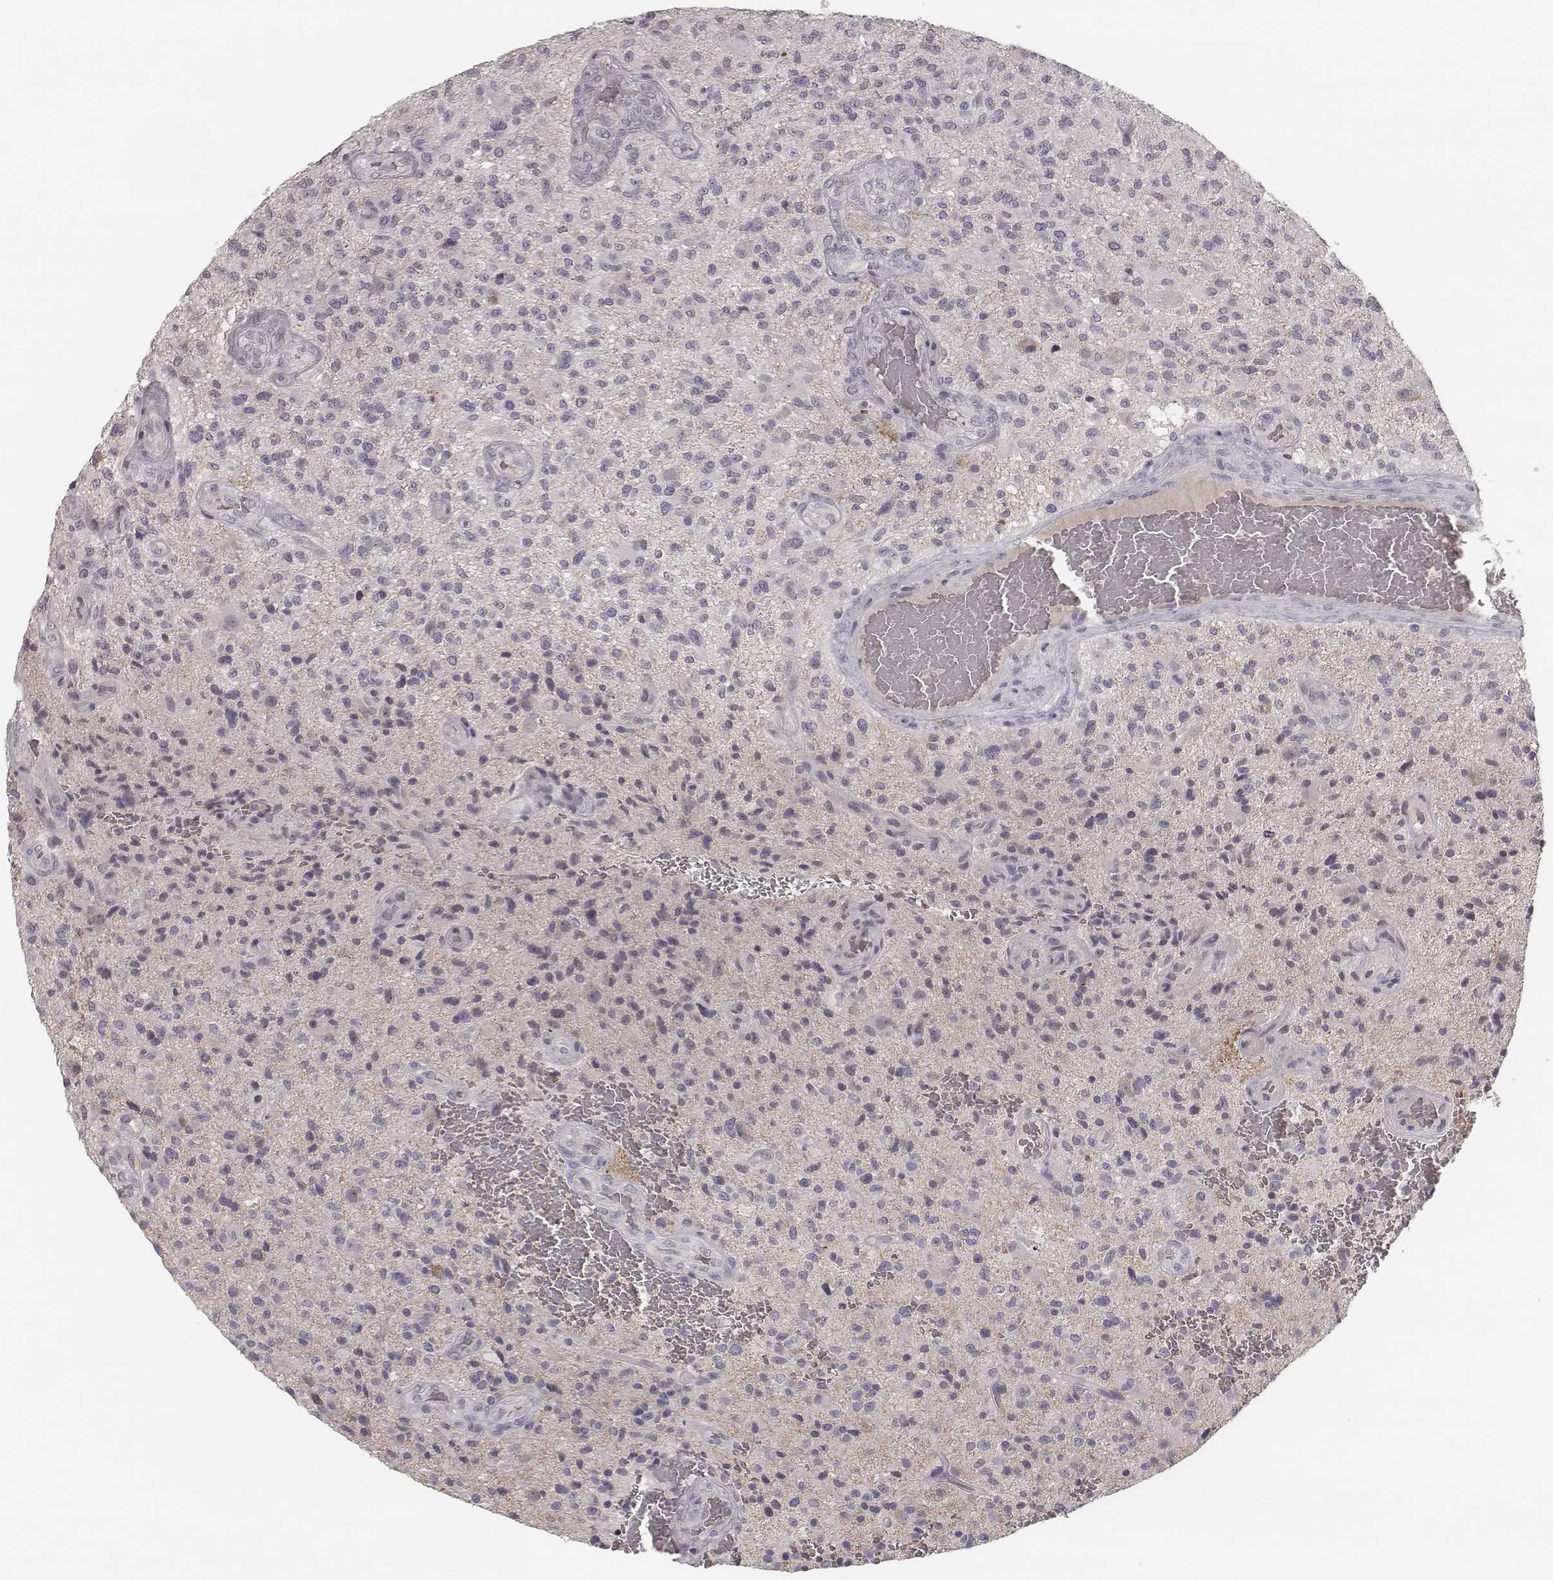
{"staining": {"intensity": "negative", "quantity": "none", "location": "none"}, "tissue": "glioma", "cell_type": "Tumor cells", "image_type": "cancer", "snomed": [{"axis": "morphology", "description": "Glioma, malignant, High grade"}, {"axis": "topography", "description": "Brain"}], "caption": "Glioma stained for a protein using IHC exhibits no staining tumor cells.", "gene": "TLX3", "patient": {"sex": "male", "age": 47}}